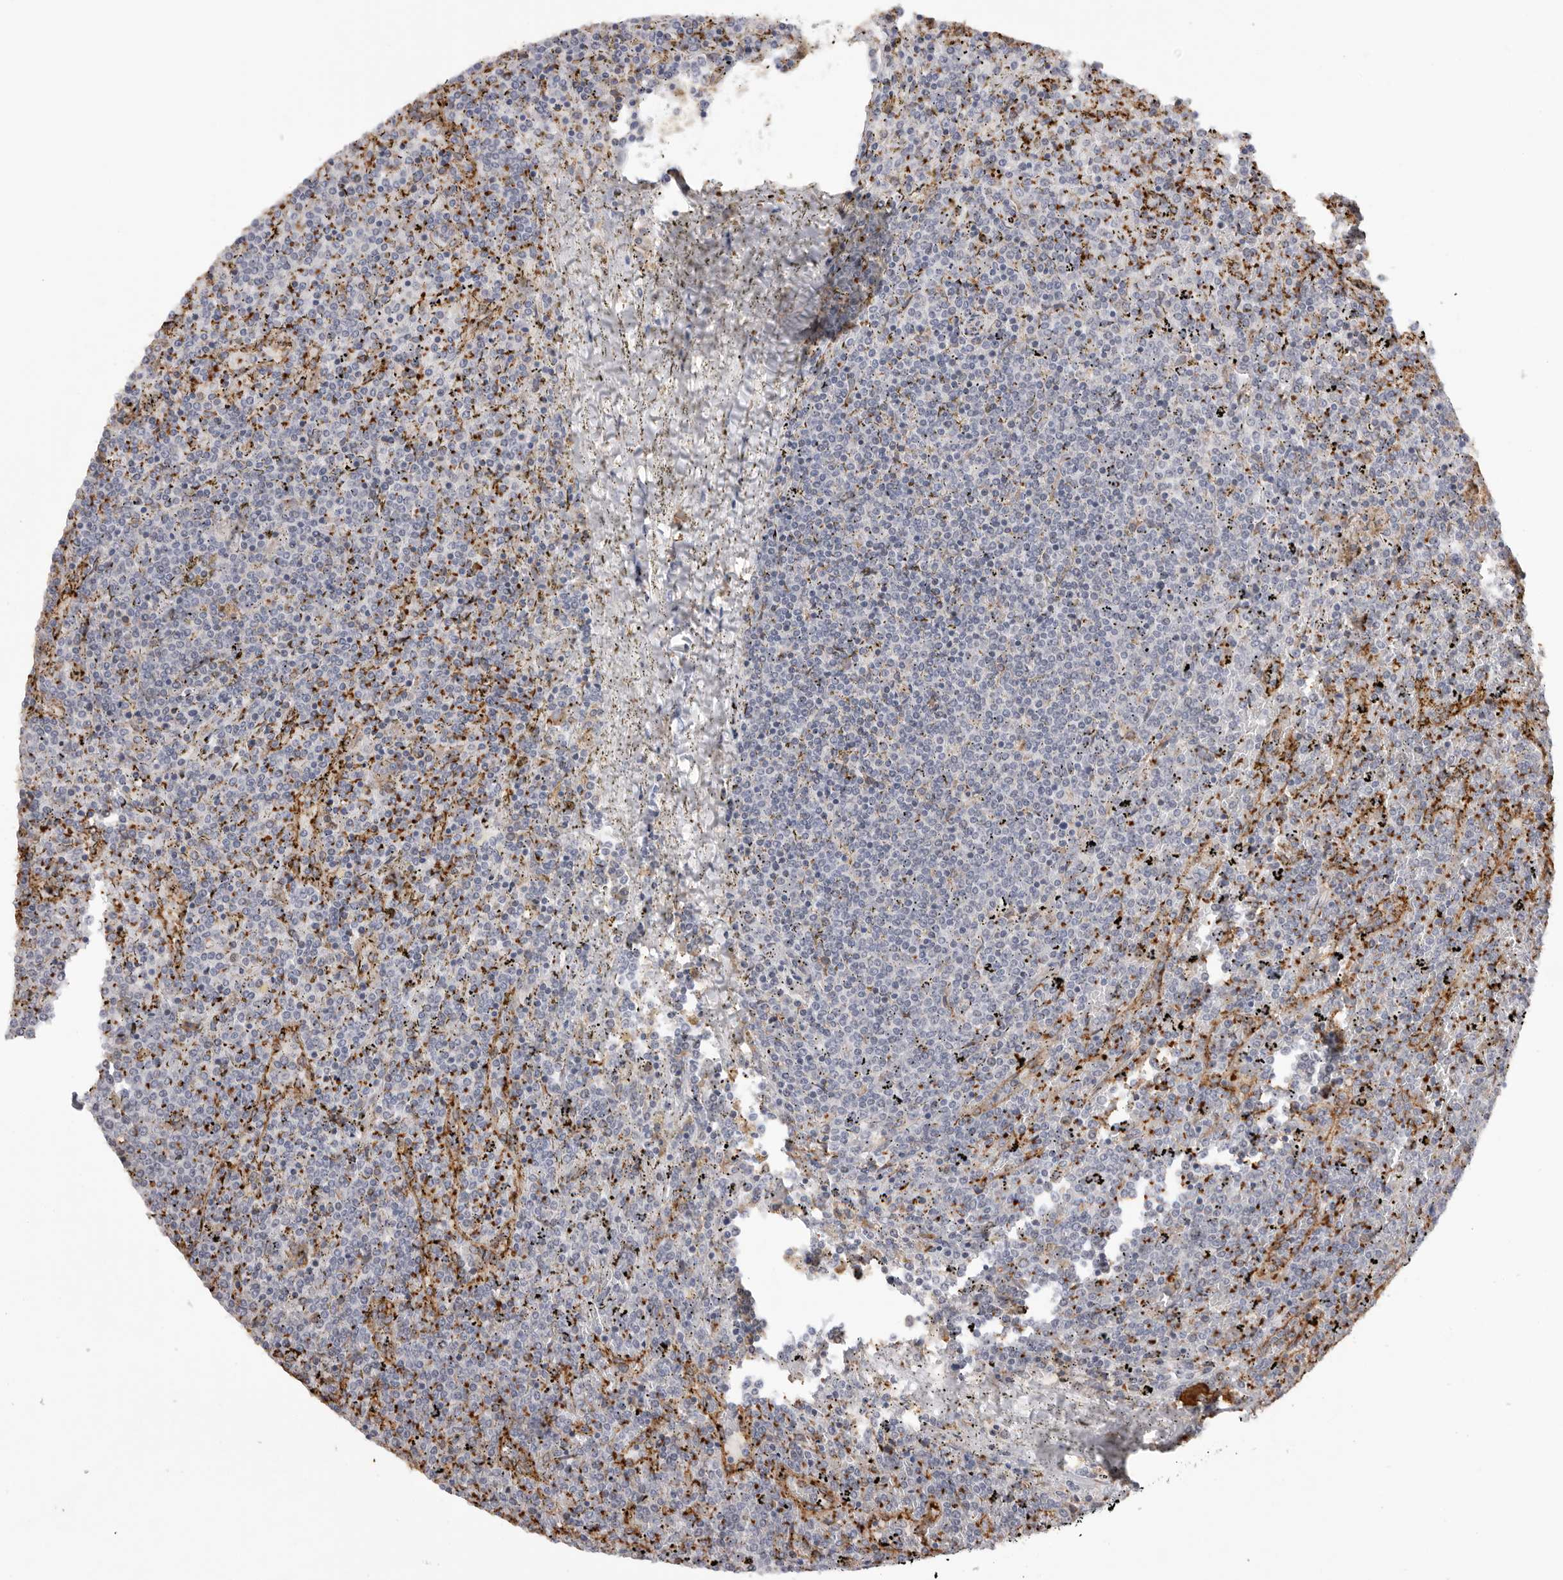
{"staining": {"intensity": "negative", "quantity": "none", "location": "none"}, "tissue": "lymphoma", "cell_type": "Tumor cells", "image_type": "cancer", "snomed": [{"axis": "morphology", "description": "Malignant lymphoma, non-Hodgkin's type, Low grade"}, {"axis": "topography", "description": "Spleen"}], "caption": "This is an immunohistochemistry (IHC) photomicrograph of low-grade malignant lymphoma, non-Hodgkin's type. There is no positivity in tumor cells.", "gene": "CDC42BPB", "patient": {"sex": "female", "age": 19}}